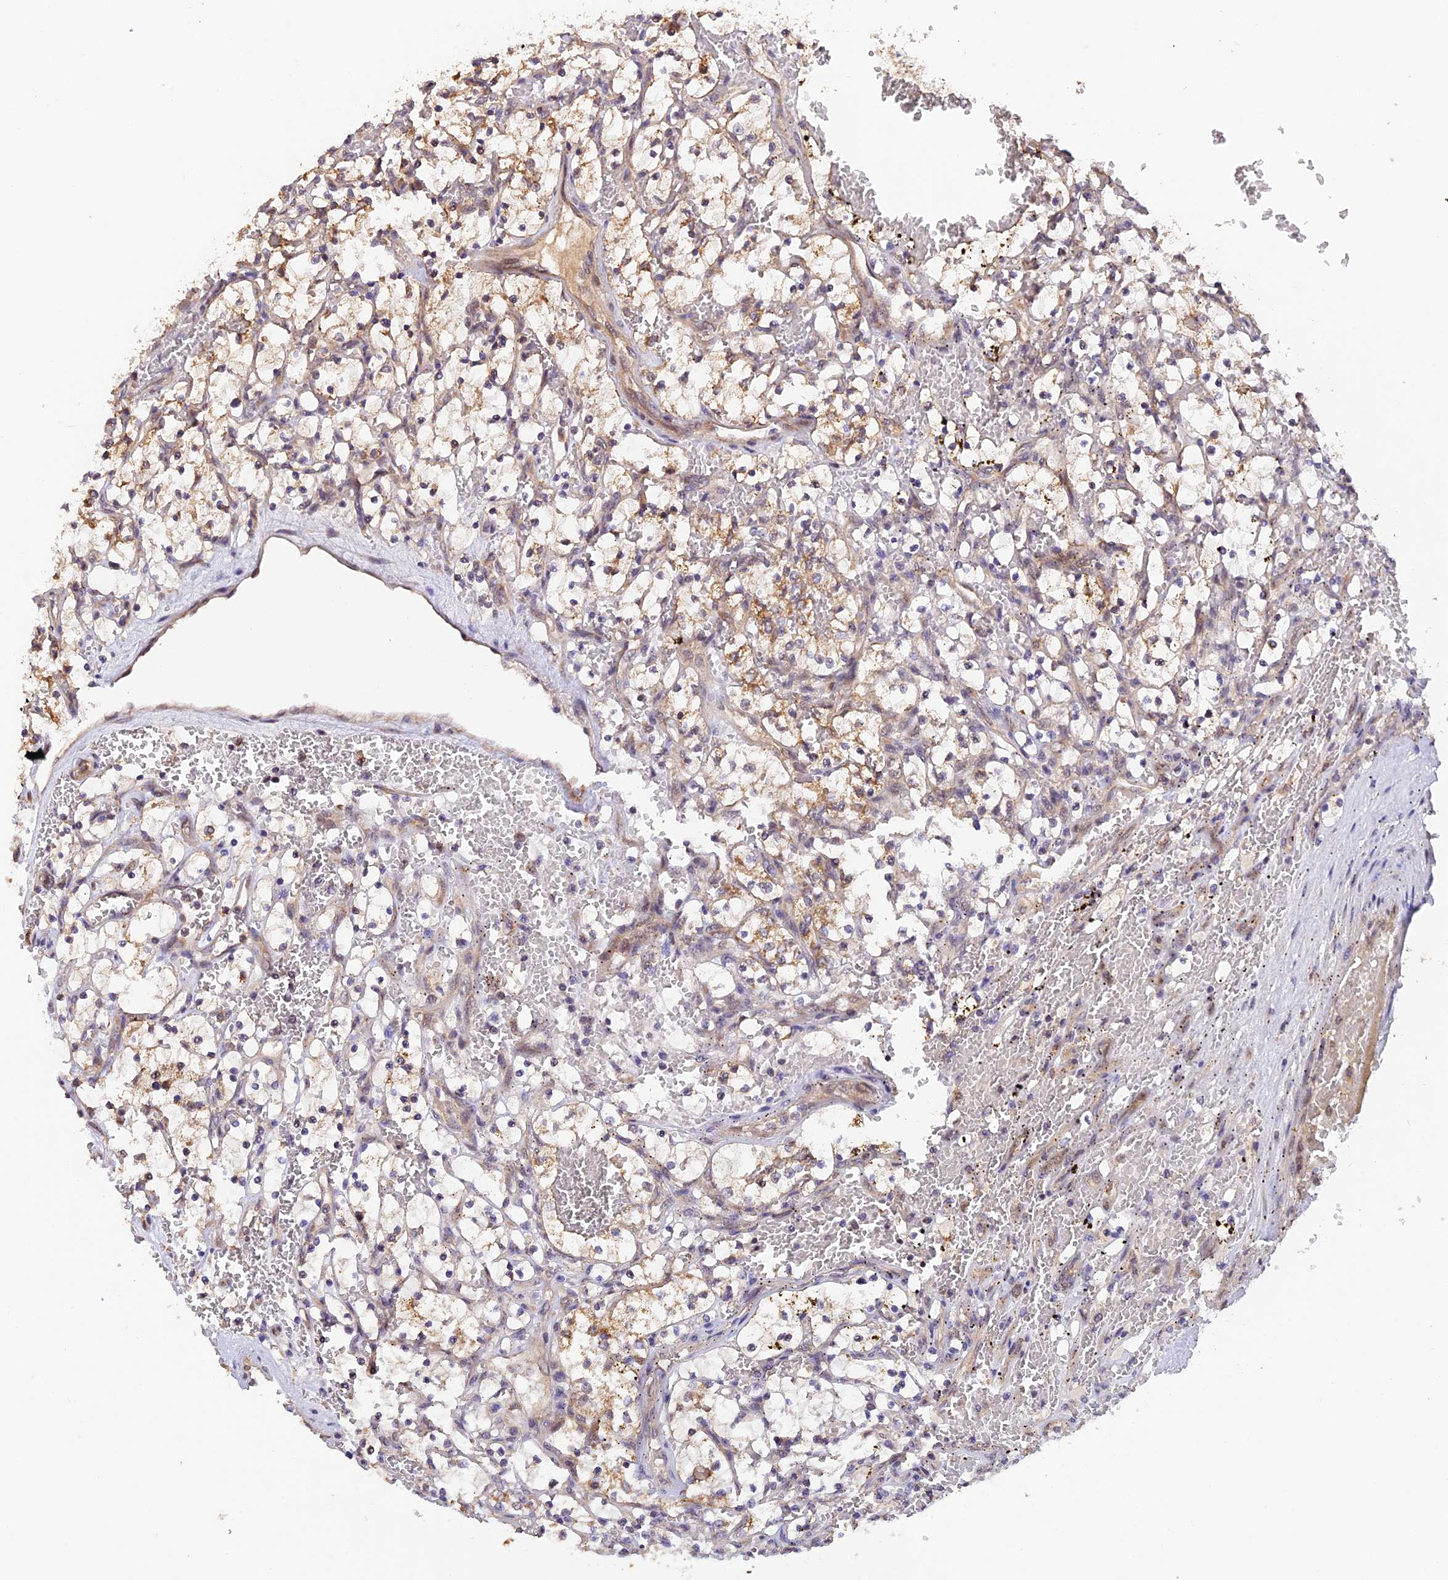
{"staining": {"intensity": "moderate", "quantity": "<25%", "location": "cytoplasmic/membranous"}, "tissue": "renal cancer", "cell_type": "Tumor cells", "image_type": "cancer", "snomed": [{"axis": "morphology", "description": "Adenocarcinoma, NOS"}, {"axis": "topography", "description": "Kidney"}], "caption": "Renal adenocarcinoma stained with IHC exhibits moderate cytoplasmic/membranous expression in approximately <25% of tumor cells. (Brightfield microscopy of DAB IHC at high magnification).", "gene": "MNS1", "patient": {"sex": "female", "age": 69}}